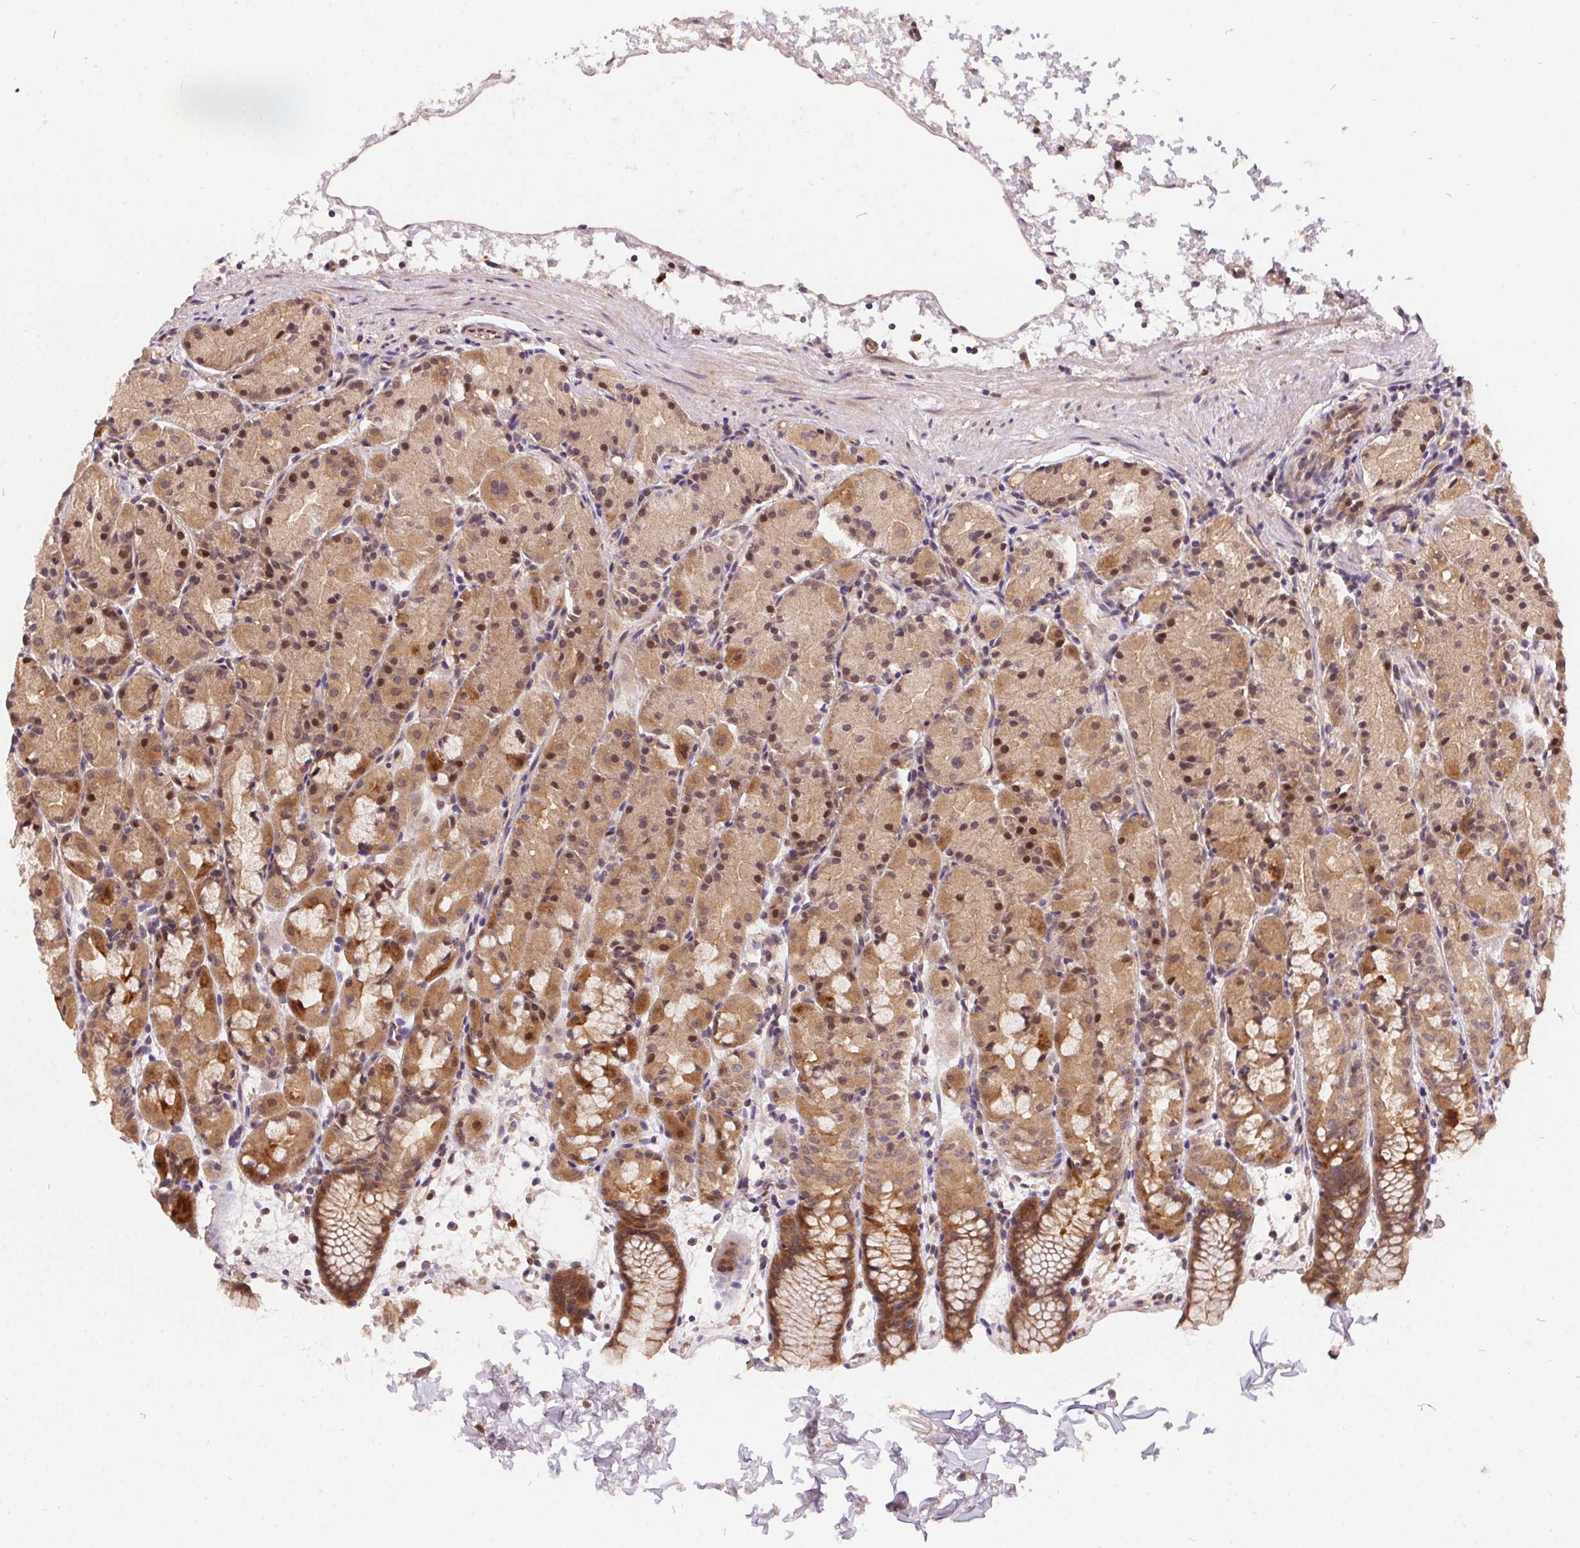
{"staining": {"intensity": "moderate", "quantity": ">75%", "location": "cytoplasmic/membranous,nuclear"}, "tissue": "stomach", "cell_type": "Glandular cells", "image_type": "normal", "snomed": [{"axis": "morphology", "description": "Normal tissue, NOS"}, {"axis": "topography", "description": "Stomach, upper"}], "caption": "Immunohistochemistry (IHC) histopathology image of benign stomach stained for a protein (brown), which demonstrates medium levels of moderate cytoplasmic/membranous,nuclear expression in approximately >75% of glandular cells.", "gene": "NUDT16", "patient": {"sex": "male", "age": 47}}